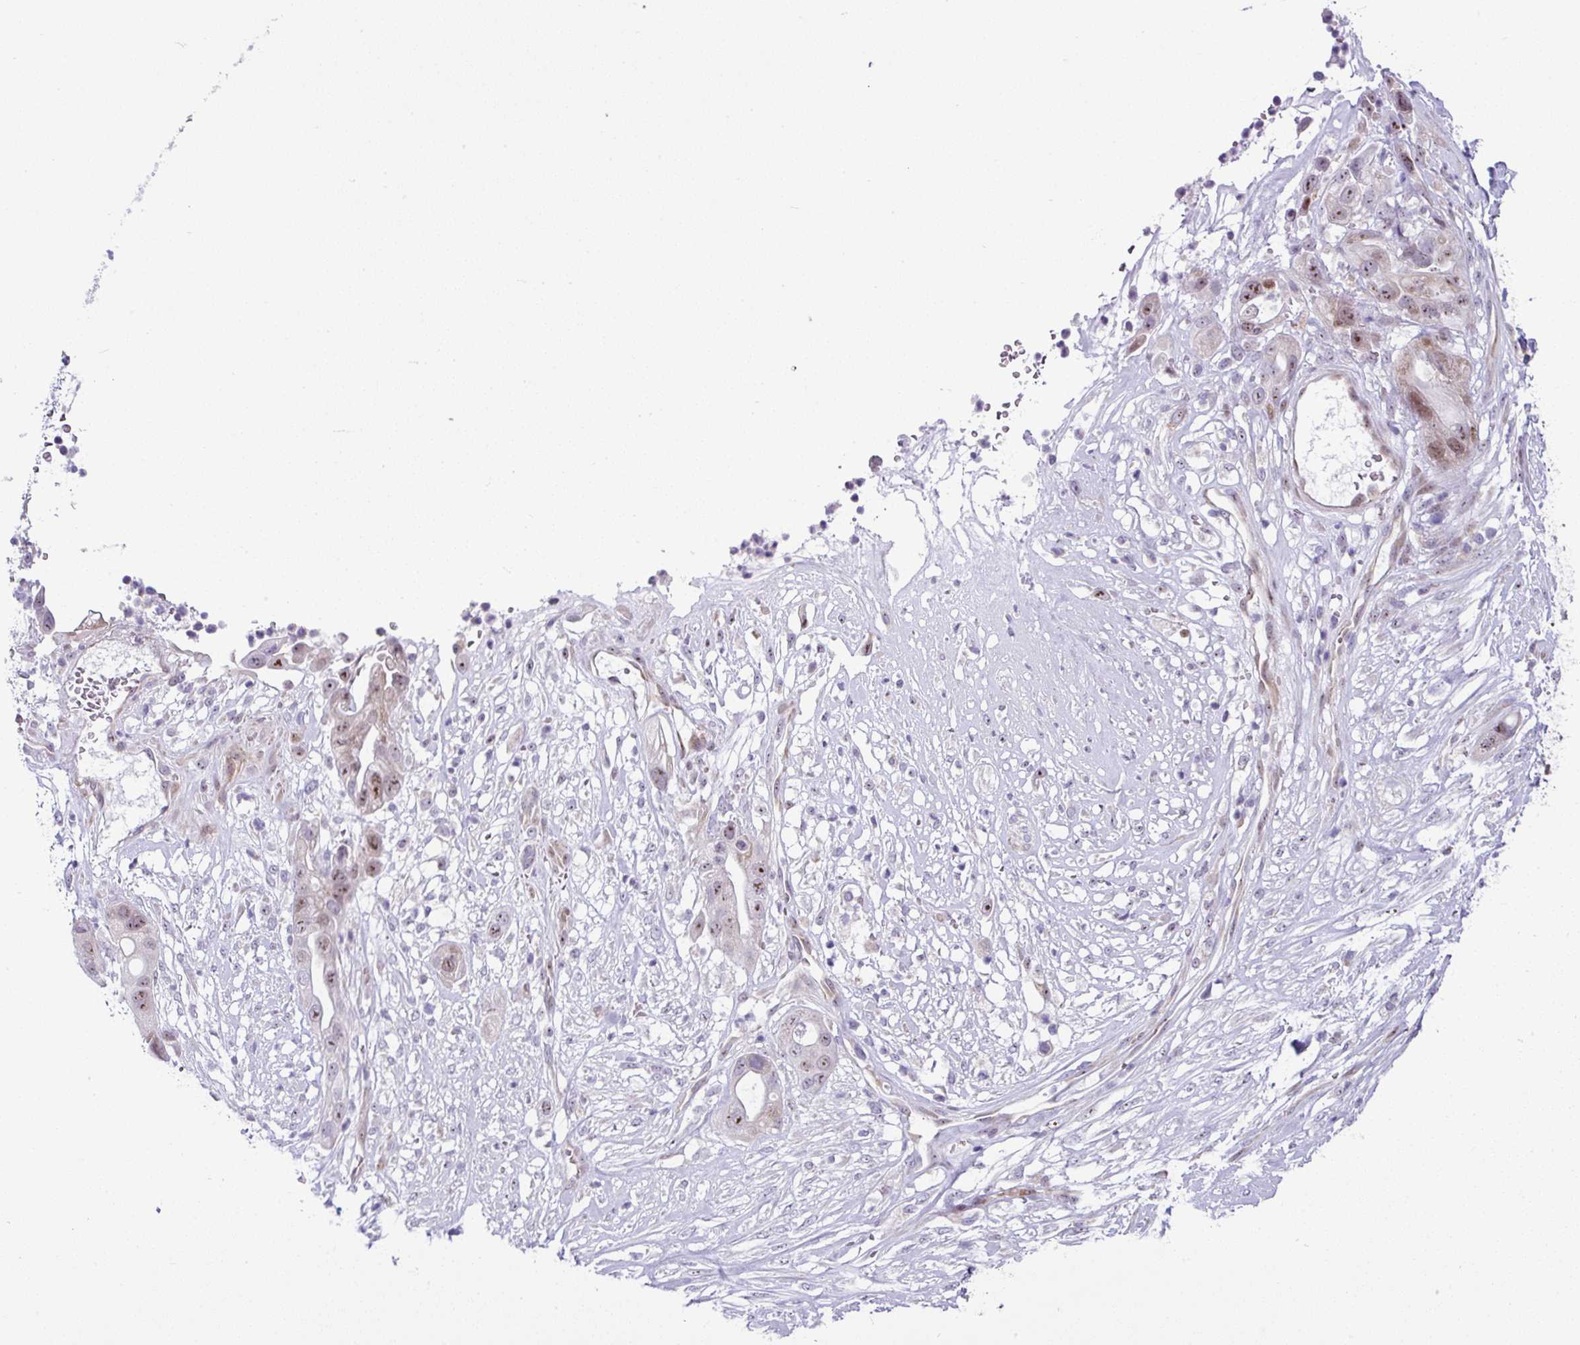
{"staining": {"intensity": "weak", "quantity": ">75%", "location": "nuclear"}, "tissue": "pancreatic cancer", "cell_type": "Tumor cells", "image_type": "cancer", "snomed": [{"axis": "morphology", "description": "Adenocarcinoma, NOS"}, {"axis": "topography", "description": "Pancreas"}], "caption": "IHC (DAB) staining of pancreatic adenocarcinoma displays weak nuclear protein positivity in about >75% of tumor cells.", "gene": "NDUFB2", "patient": {"sex": "male", "age": 44}}